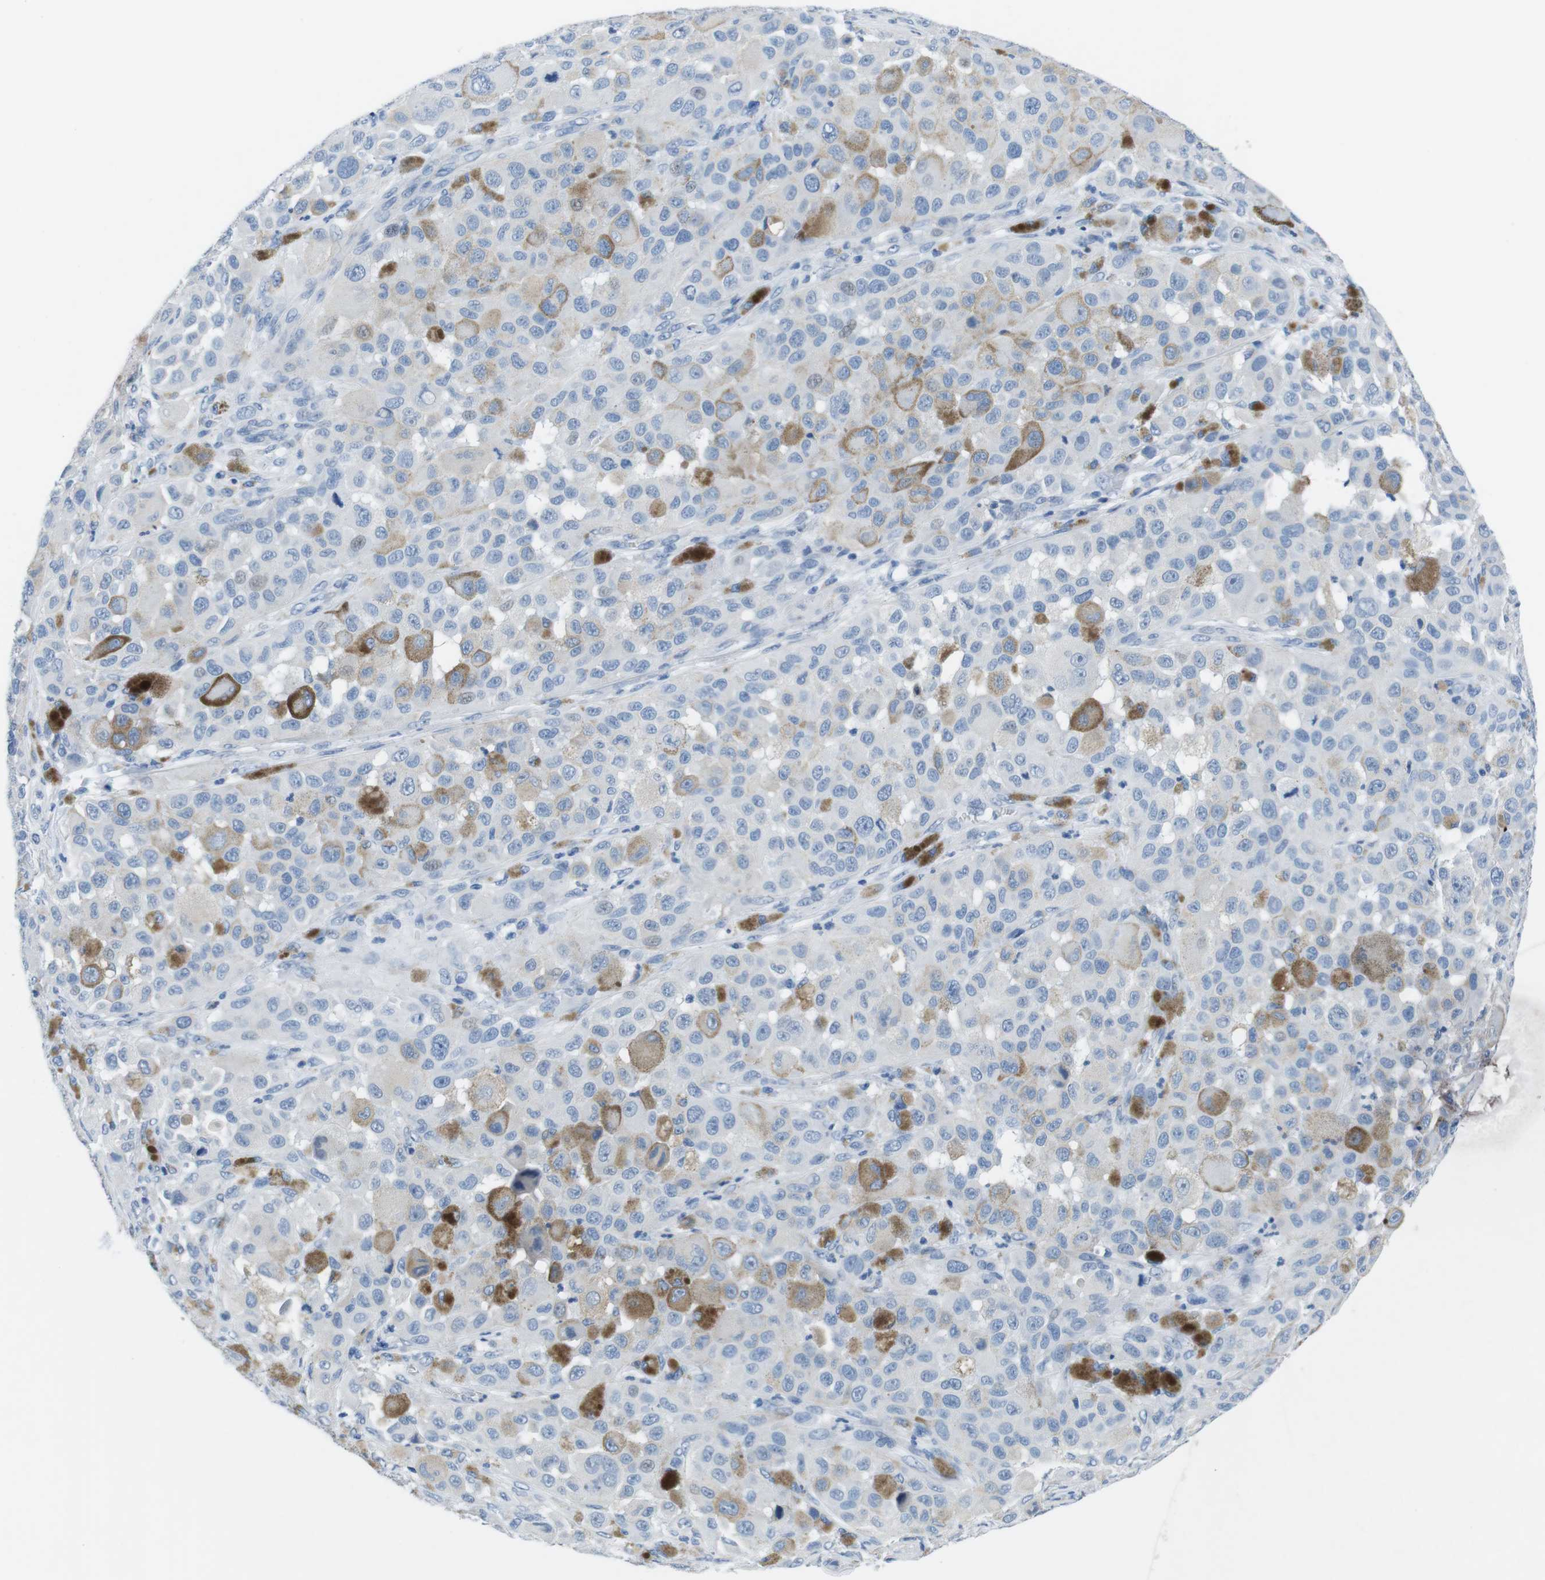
{"staining": {"intensity": "negative", "quantity": "none", "location": "none"}, "tissue": "melanoma", "cell_type": "Tumor cells", "image_type": "cancer", "snomed": [{"axis": "morphology", "description": "Malignant melanoma, NOS"}, {"axis": "topography", "description": "Skin"}], "caption": "Tumor cells are negative for protein expression in human melanoma. (Immunohistochemistry, brightfield microscopy, high magnification).", "gene": "MUC2", "patient": {"sex": "male", "age": 96}}